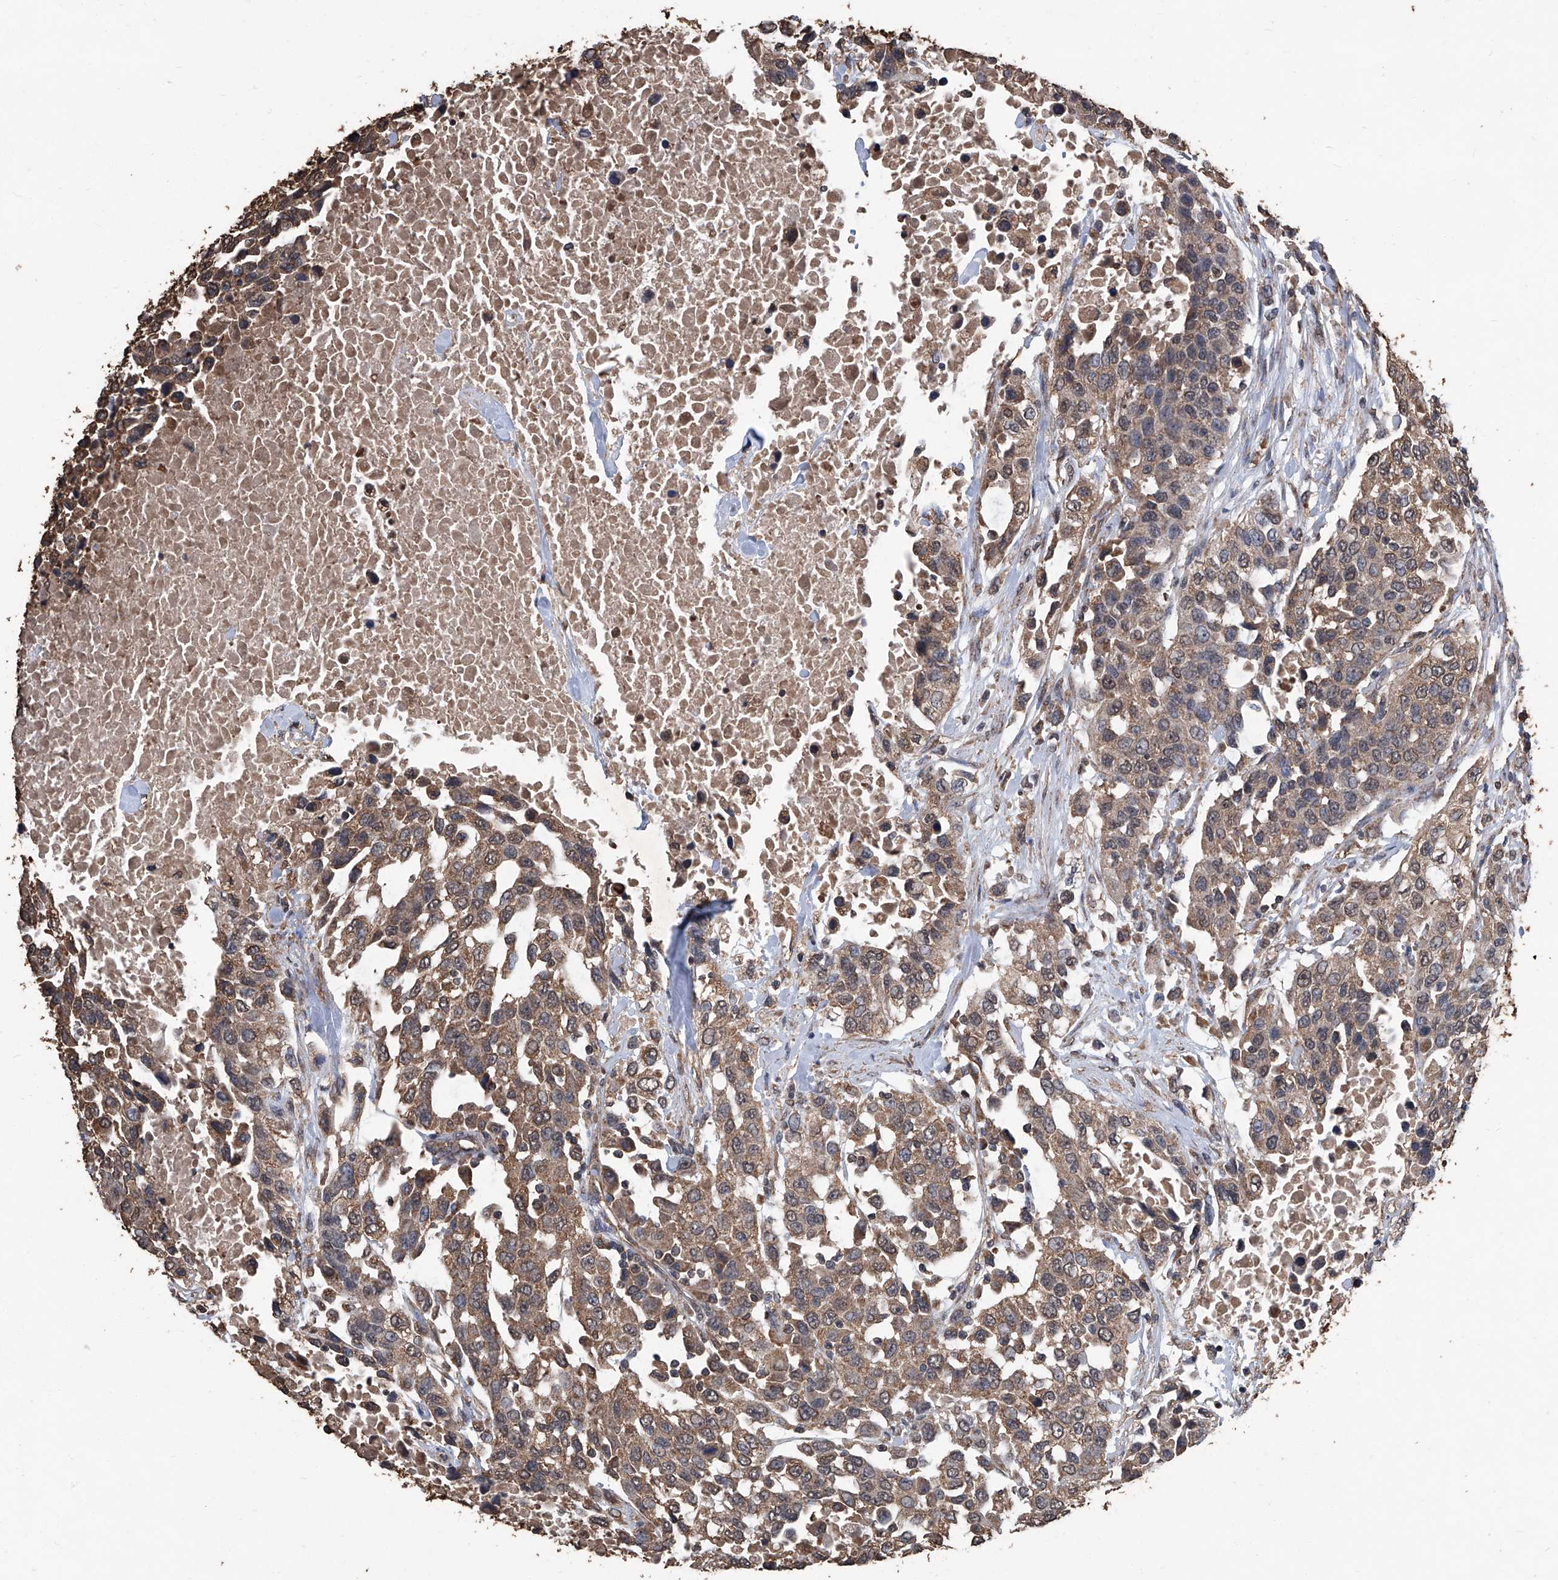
{"staining": {"intensity": "moderate", "quantity": ">75%", "location": "cytoplasmic/membranous"}, "tissue": "urothelial cancer", "cell_type": "Tumor cells", "image_type": "cancer", "snomed": [{"axis": "morphology", "description": "Urothelial carcinoma, High grade"}, {"axis": "topography", "description": "Urinary bladder"}], "caption": "Brown immunohistochemical staining in high-grade urothelial carcinoma shows moderate cytoplasmic/membranous staining in about >75% of tumor cells. (DAB IHC, brown staining for protein, blue staining for nuclei).", "gene": "STARD7", "patient": {"sex": "female", "age": 80}}